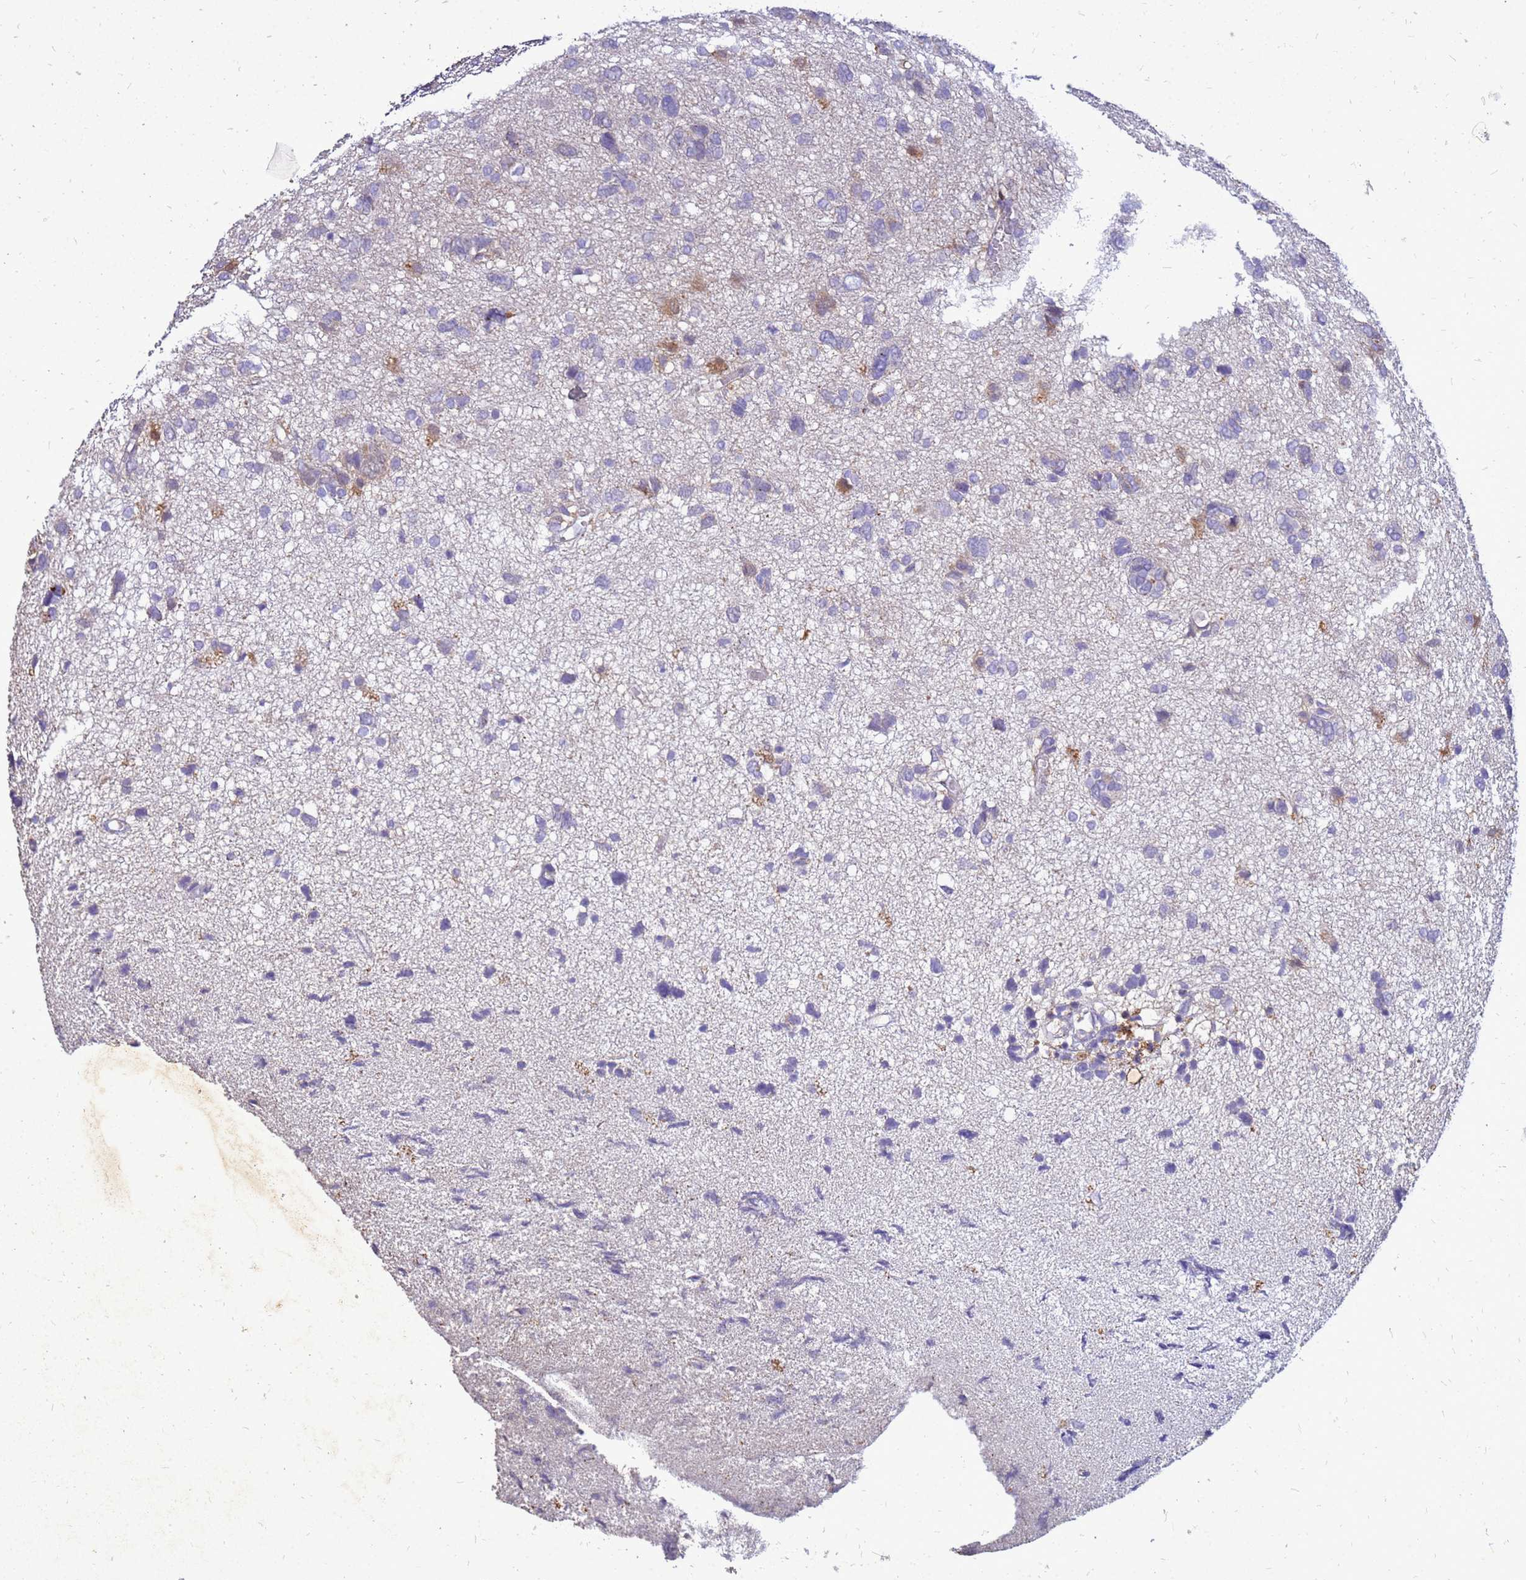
{"staining": {"intensity": "weak", "quantity": "<25%", "location": "cytoplasmic/membranous"}, "tissue": "glioma", "cell_type": "Tumor cells", "image_type": "cancer", "snomed": [{"axis": "morphology", "description": "Glioma, malignant, High grade"}, {"axis": "topography", "description": "Brain"}], "caption": "Tumor cells show no significant protein staining in glioma.", "gene": "AKR1C1", "patient": {"sex": "female", "age": 59}}